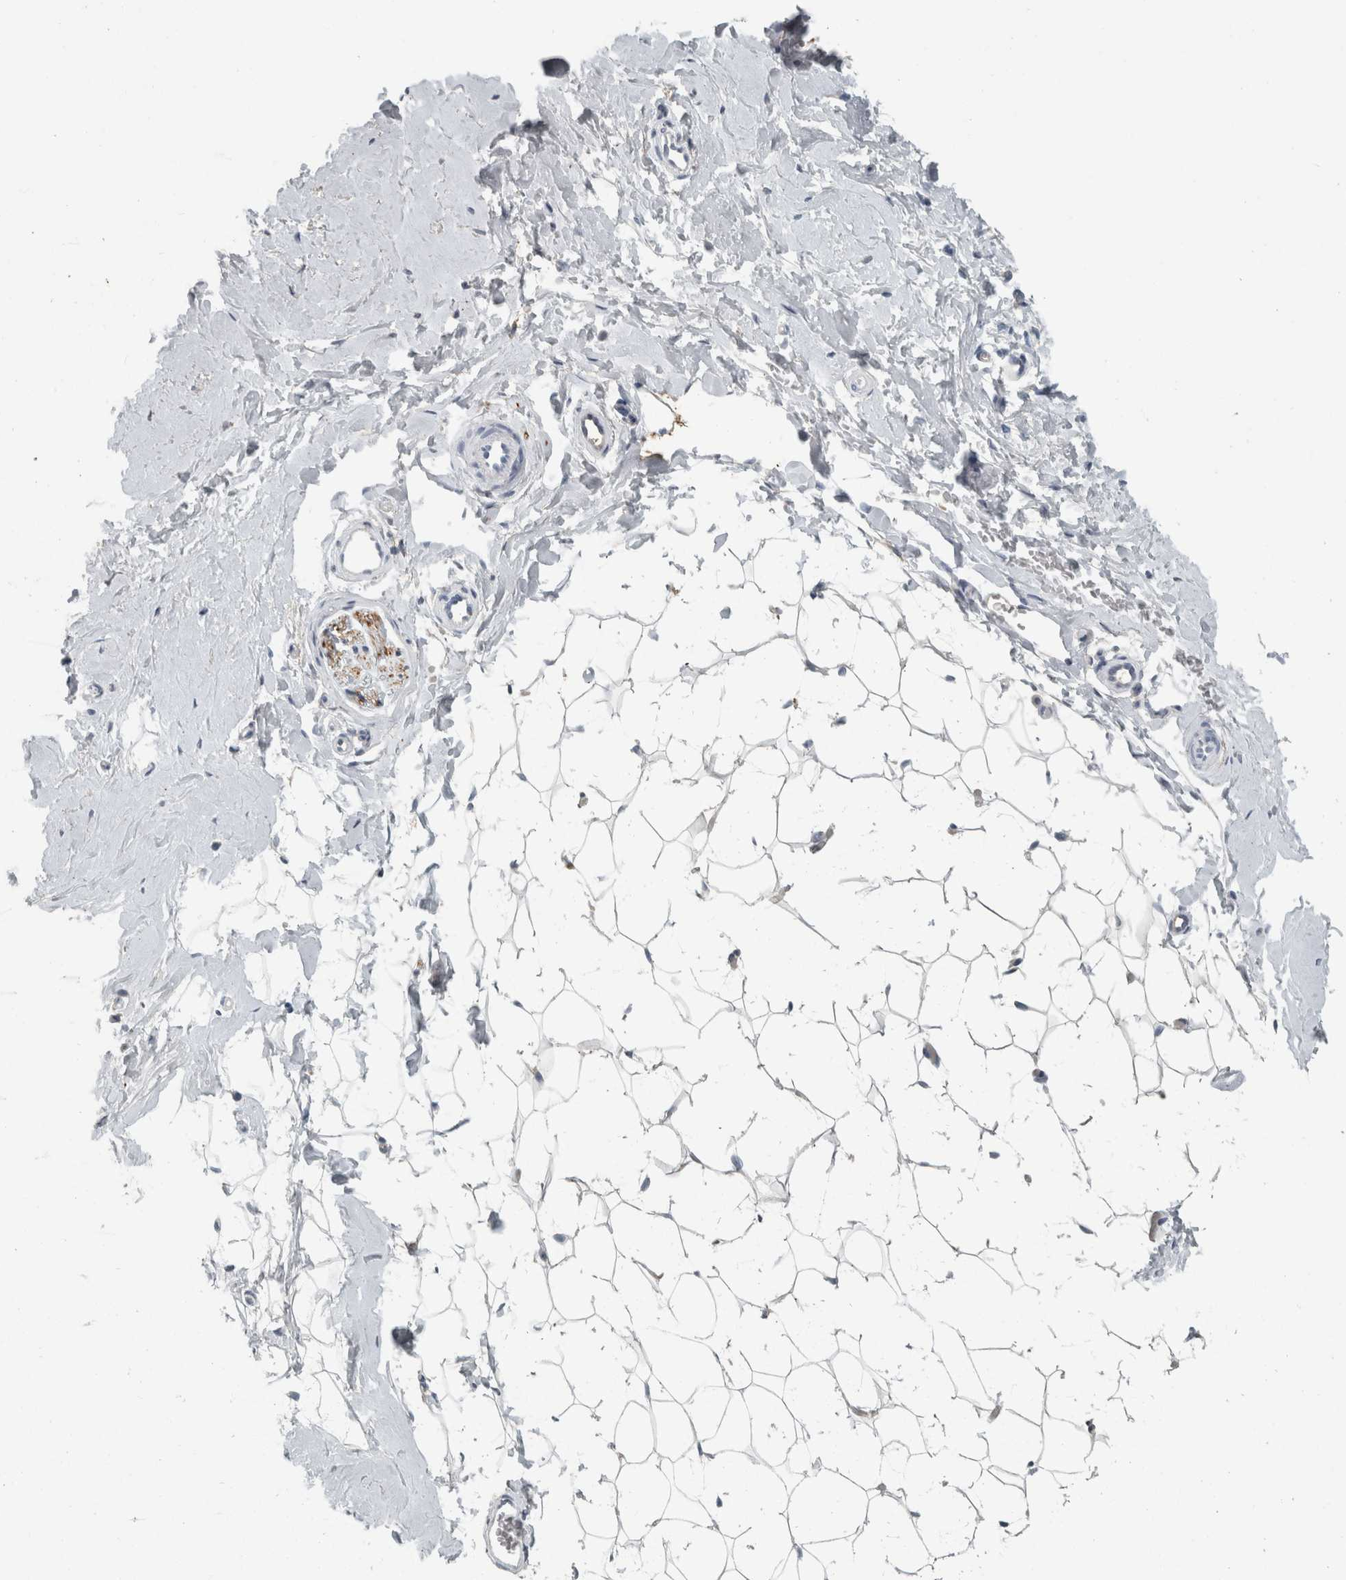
{"staining": {"intensity": "negative", "quantity": "none", "location": "none"}, "tissue": "breast", "cell_type": "Adipocytes", "image_type": "normal", "snomed": [{"axis": "morphology", "description": "Normal tissue, NOS"}, {"axis": "topography", "description": "Breast"}], "caption": "High power microscopy image of an IHC image of benign breast, revealing no significant staining in adipocytes. (Stains: DAB immunohistochemistry with hematoxylin counter stain, Microscopy: brightfield microscopy at high magnification).", "gene": "CHL1", "patient": {"sex": "female", "age": 23}}